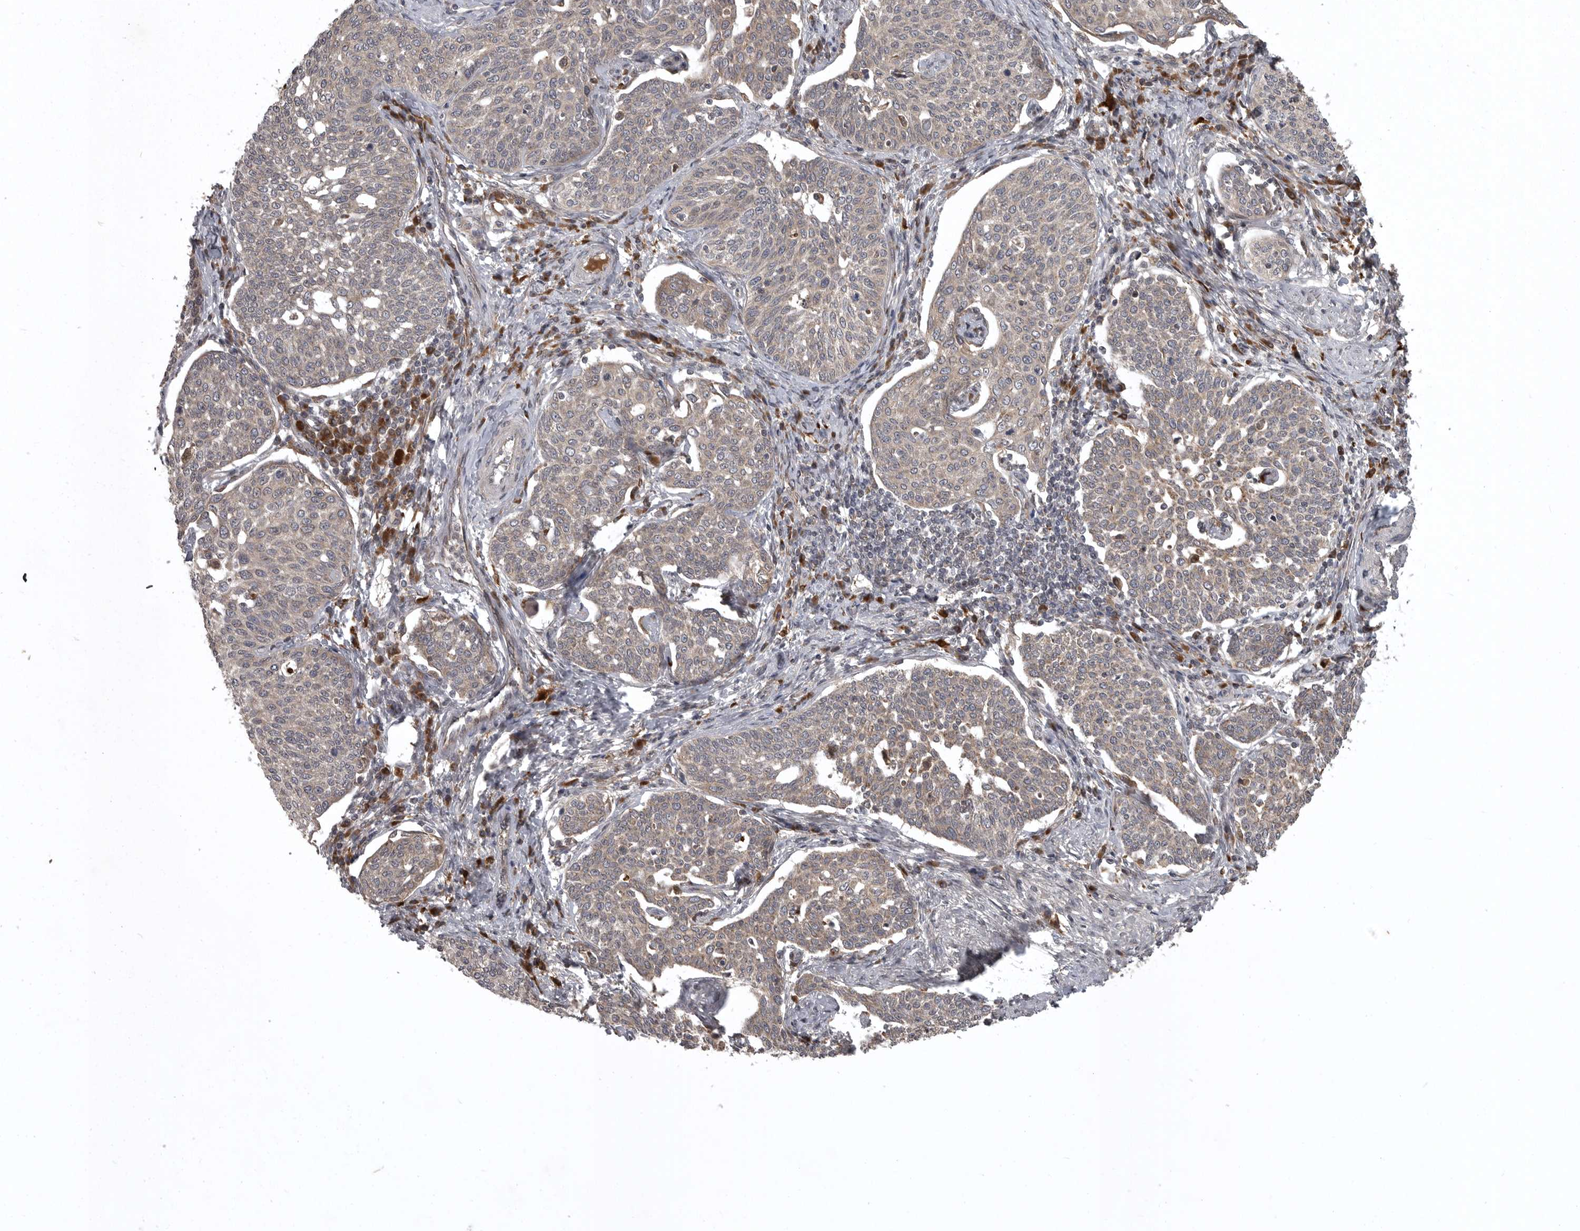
{"staining": {"intensity": "weak", "quantity": ">75%", "location": "cytoplasmic/membranous"}, "tissue": "cervical cancer", "cell_type": "Tumor cells", "image_type": "cancer", "snomed": [{"axis": "morphology", "description": "Squamous cell carcinoma, NOS"}, {"axis": "topography", "description": "Cervix"}], "caption": "Protein expression analysis of human cervical cancer reveals weak cytoplasmic/membranous positivity in about >75% of tumor cells.", "gene": "GPR31", "patient": {"sex": "female", "age": 34}}